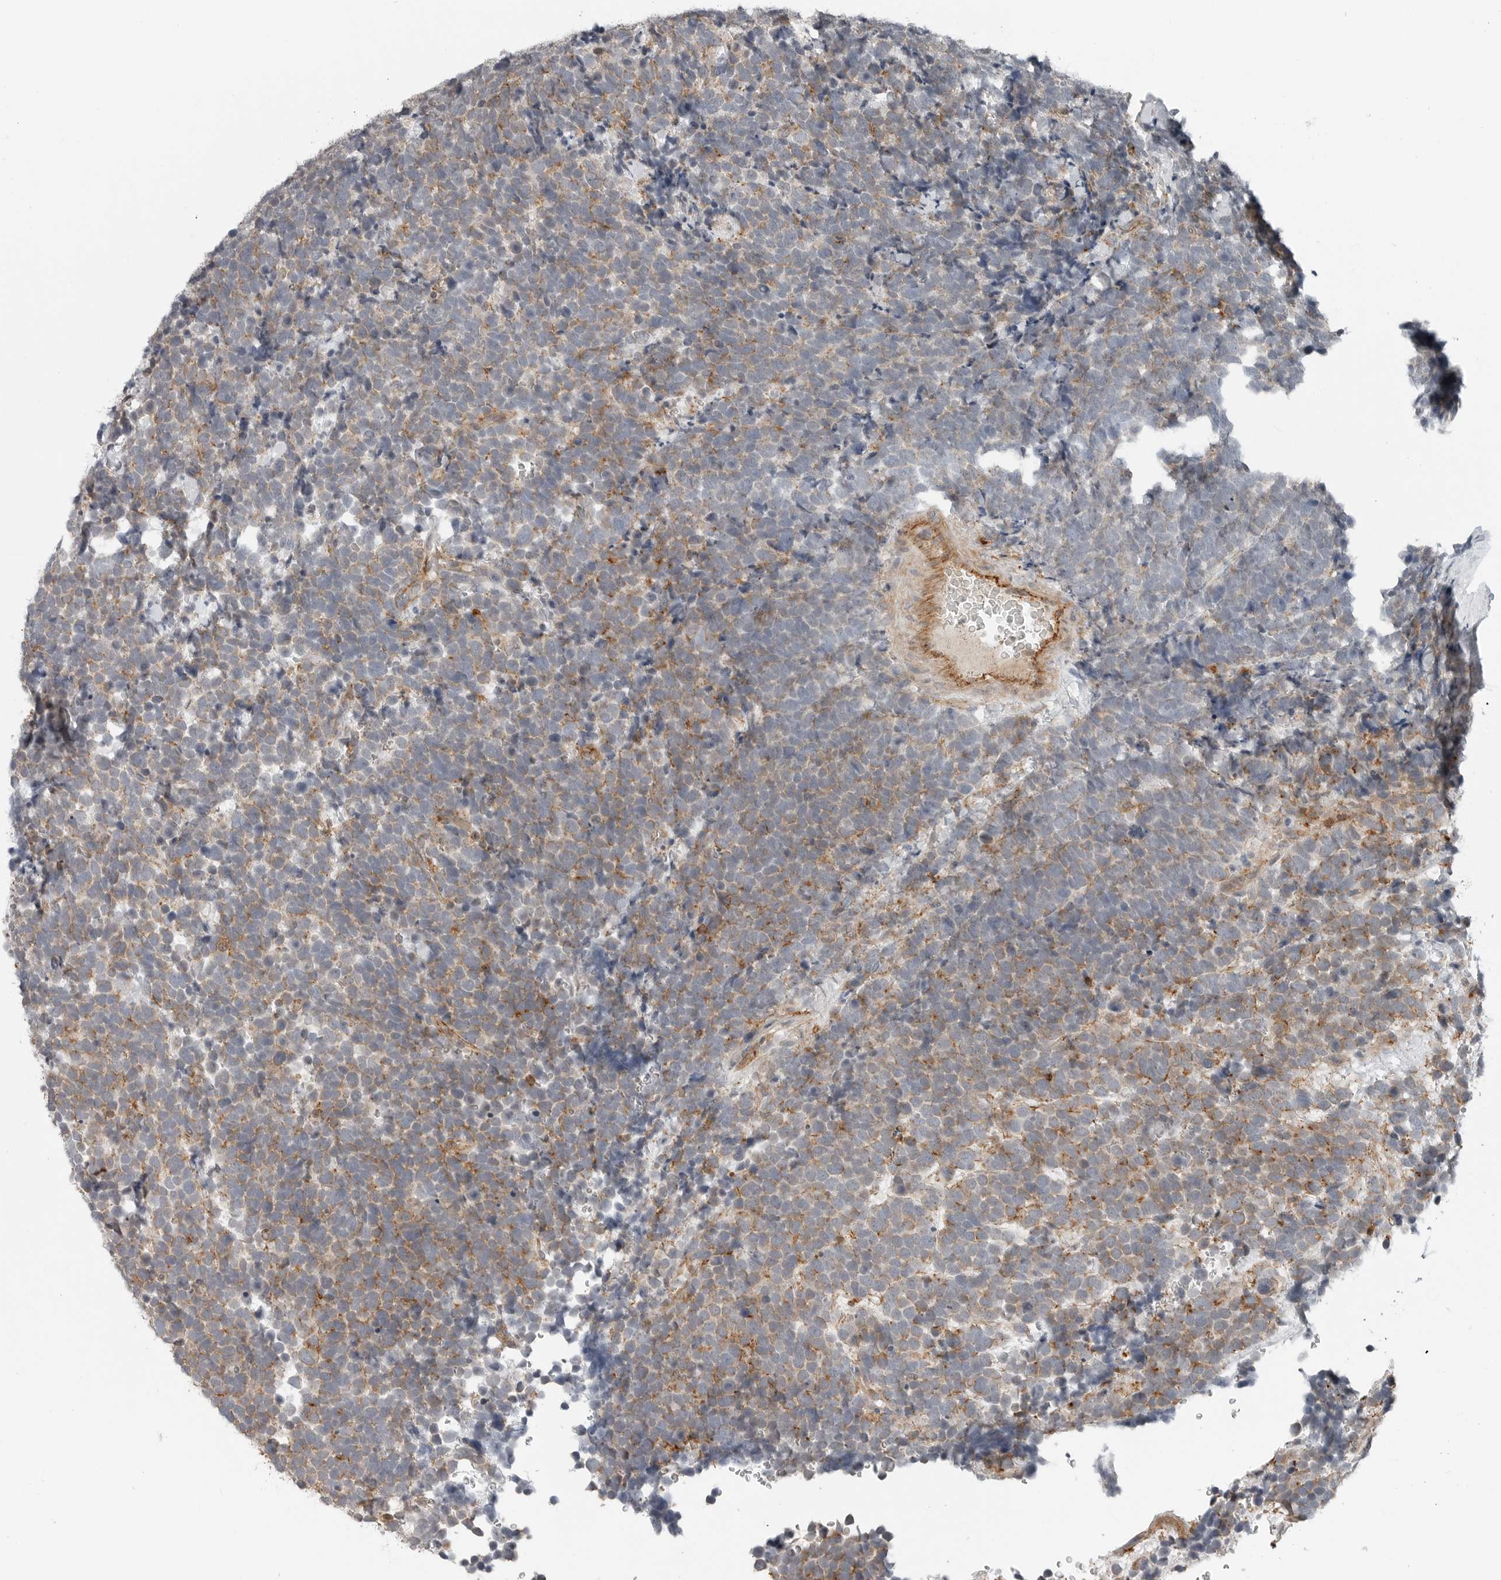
{"staining": {"intensity": "moderate", "quantity": ">75%", "location": "cytoplasmic/membranous"}, "tissue": "urothelial cancer", "cell_type": "Tumor cells", "image_type": "cancer", "snomed": [{"axis": "morphology", "description": "Urothelial carcinoma, High grade"}, {"axis": "topography", "description": "Urinary bladder"}], "caption": "Urothelial cancer was stained to show a protein in brown. There is medium levels of moderate cytoplasmic/membranous positivity in about >75% of tumor cells.", "gene": "LEFTY2", "patient": {"sex": "female", "age": 82}}